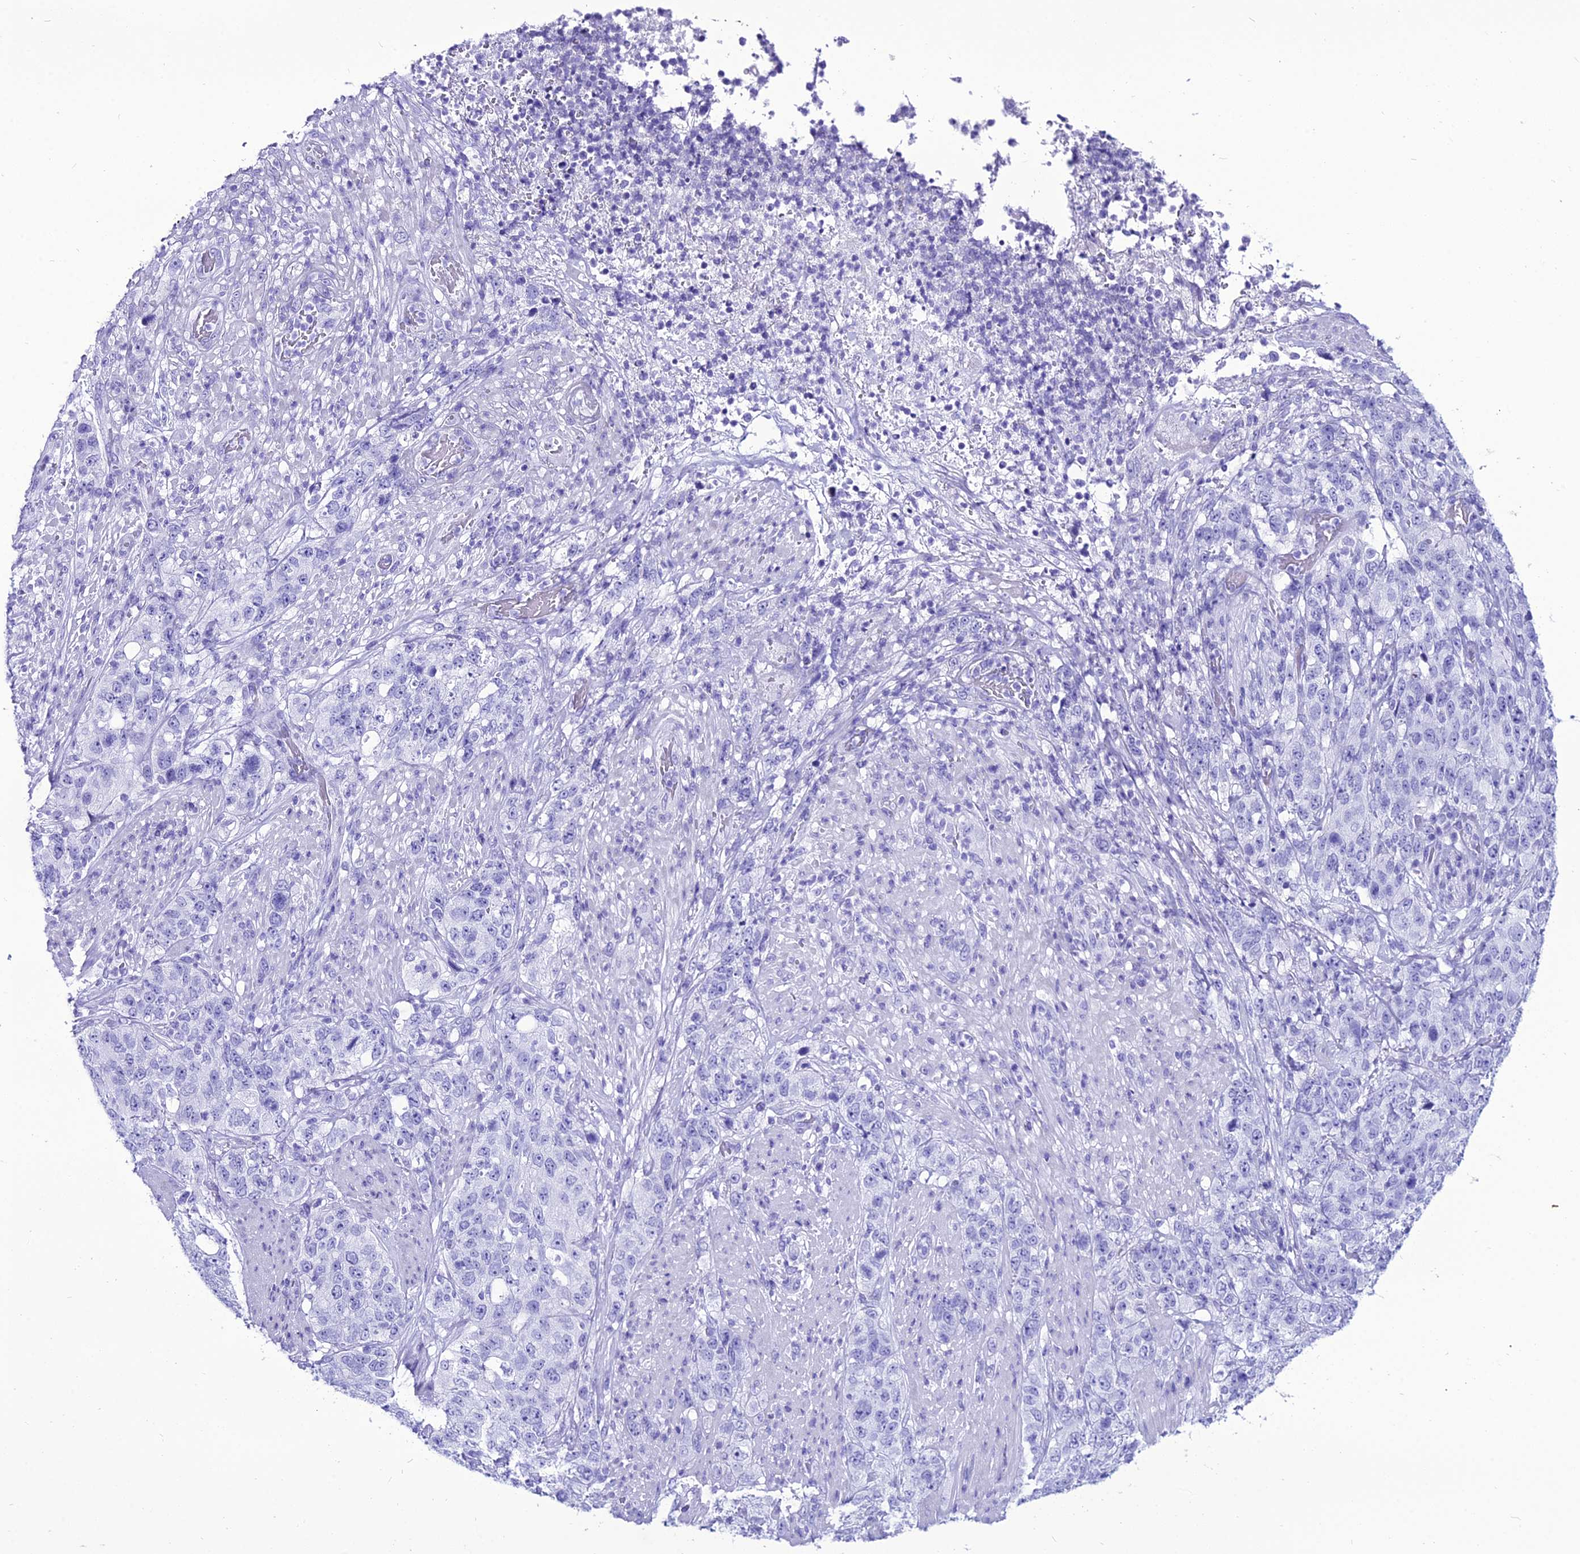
{"staining": {"intensity": "negative", "quantity": "none", "location": "none"}, "tissue": "stomach cancer", "cell_type": "Tumor cells", "image_type": "cancer", "snomed": [{"axis": "morphology", "description": "Adenocarcinoma, NOS"}, {"axis": "topography", "description": "Stomach"}], "caption": "A histopathology image of stomach adenocarcinoma stained for a protein displays no brown staining in tumor cells.", "gene": "PNMA5", "patient": {"sex": "male", "age": 48}}